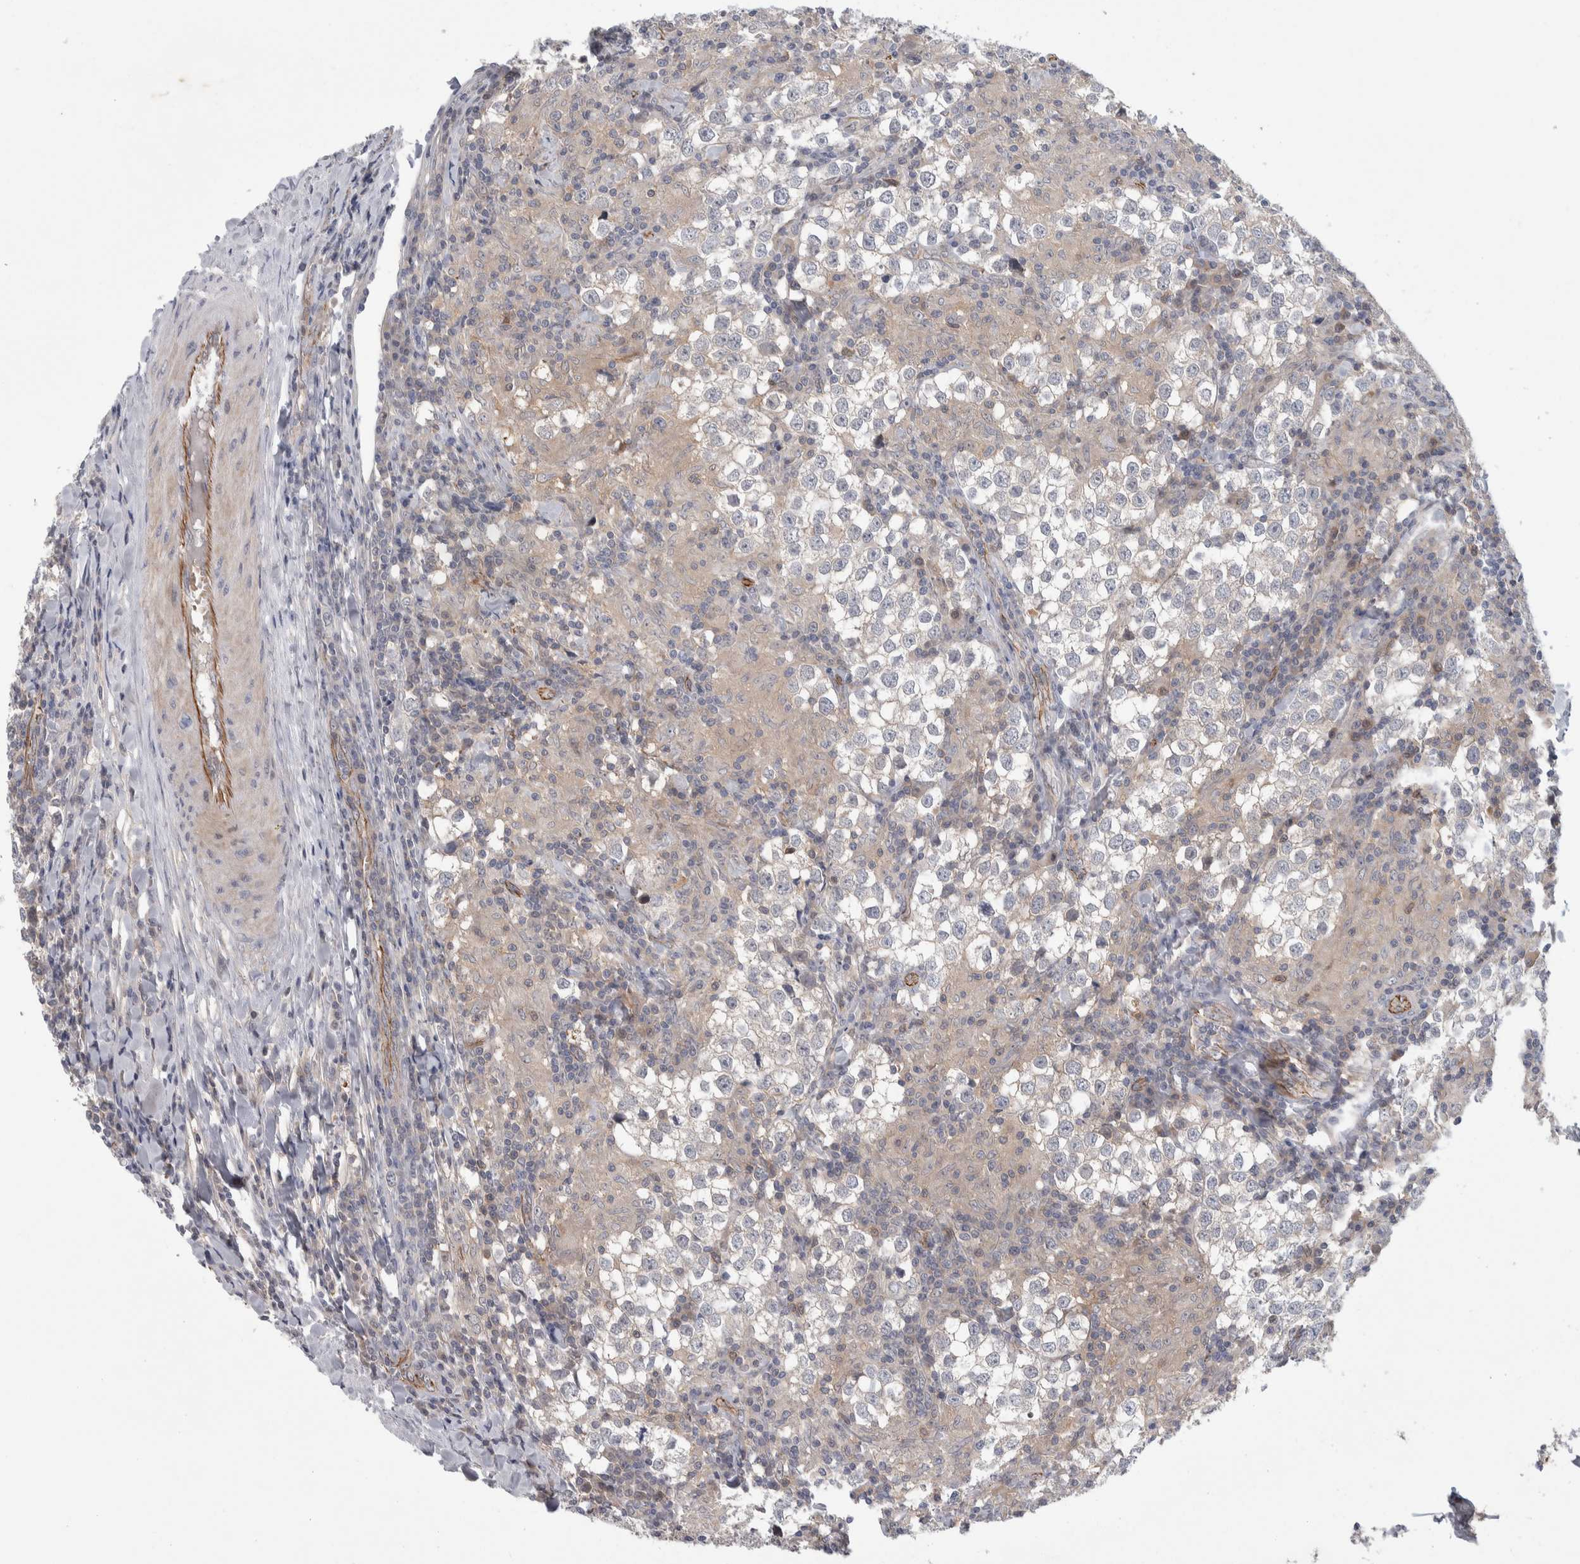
{"staining": {"intensity": "negative", "quantity": "none", "location": "none"}, "tissue": "testis cancer", "cell_type": "Tumor cells", "image_type": "cancer", "snomed": [{"axis": "morphology", "description": "Seminoma, NOS"}, {"axis": "morphology", "description": "Carcinoma, Embryonal, NOS"}, {"axis": "topography", "description": "Testis"}], "caption": "Immunohistochemical staining of human testis cancer (embryonal carcinoma) displays no significant expression in tumor cells.", "gene": "ZNF862", "patient": {"sex": "male", "age": 36}}